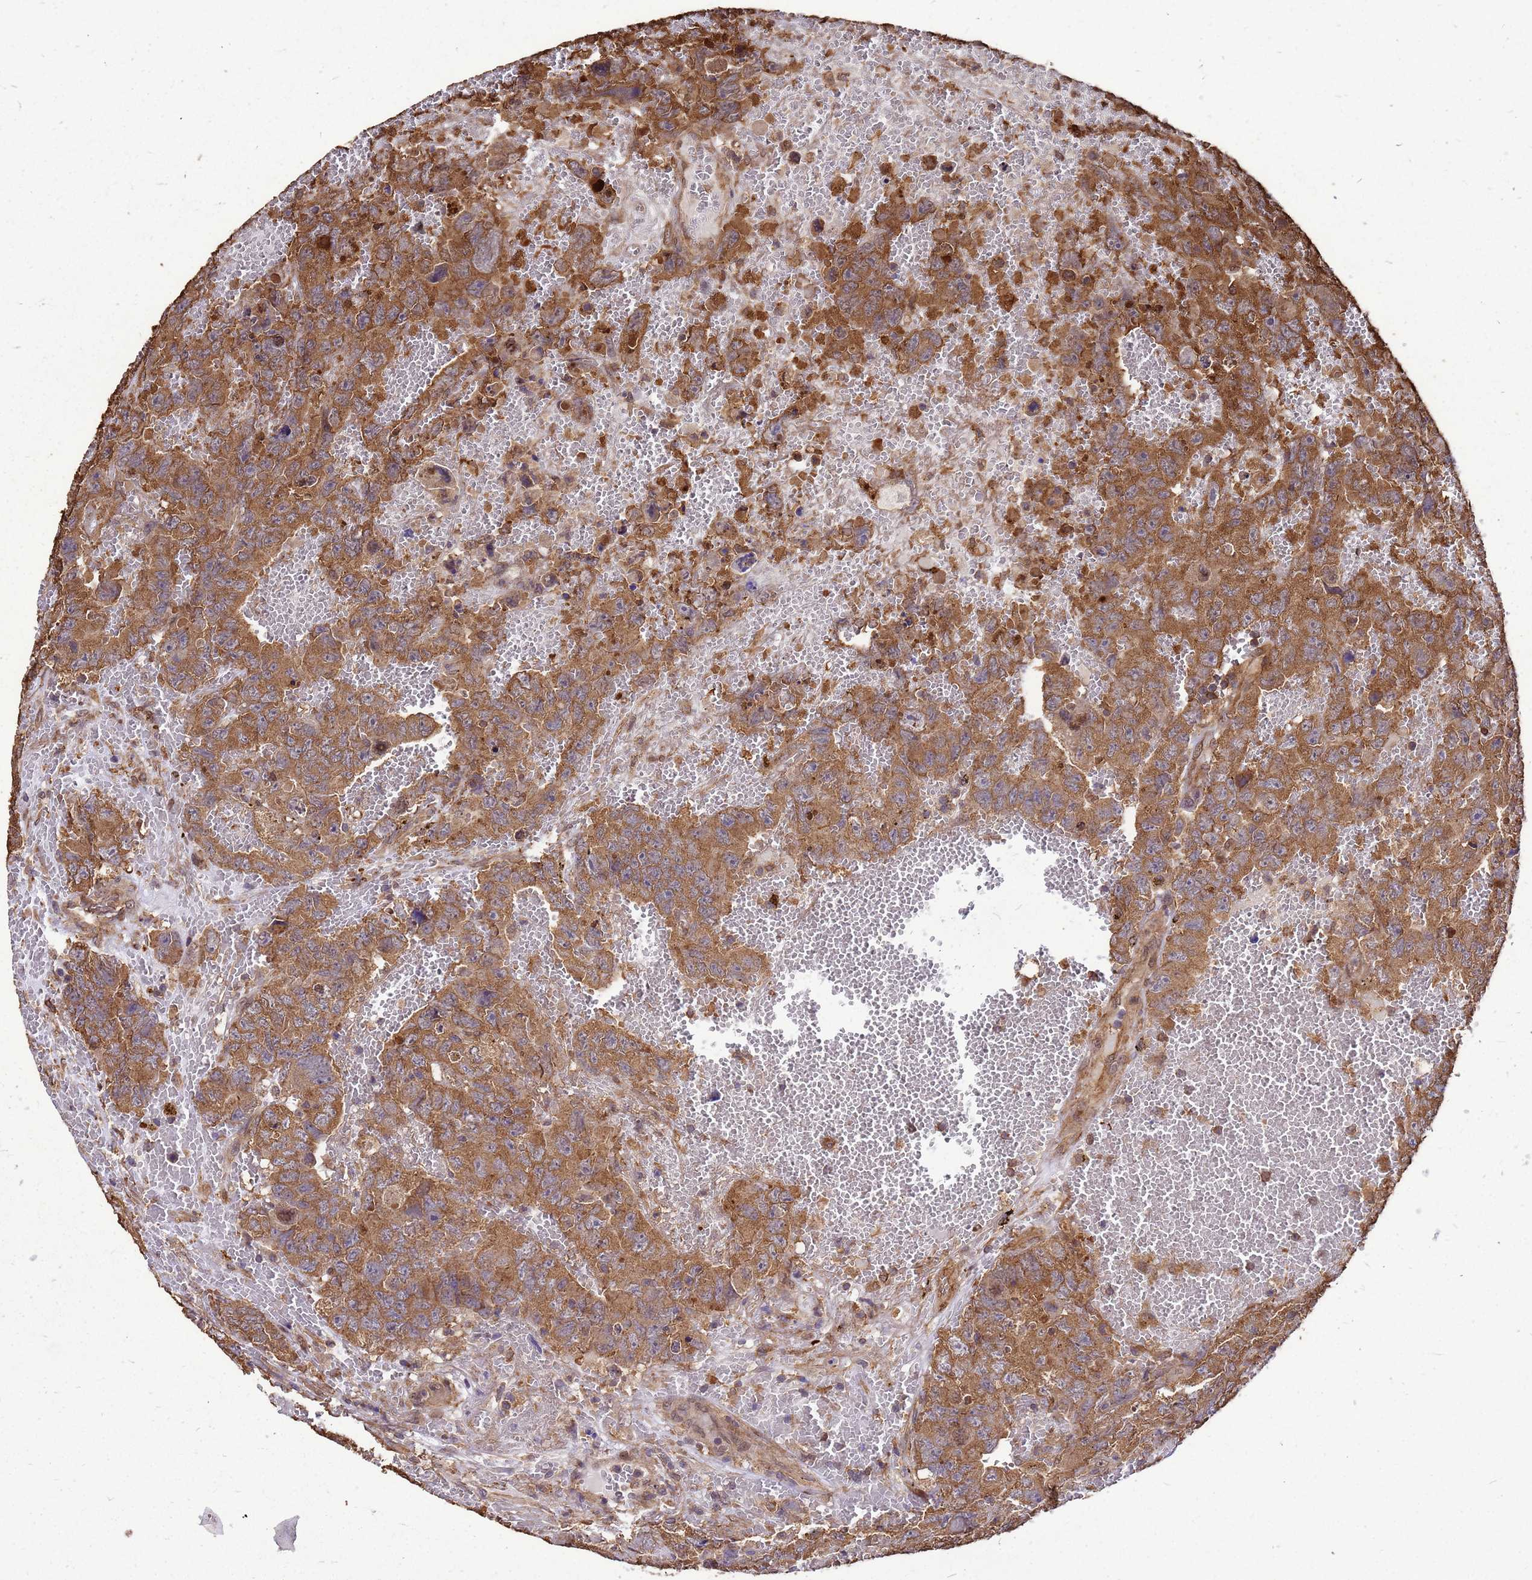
{"staining": {"intensity": "moderate", "quantity": ">75%", "location": "cytoplasmic/membranous"}, "tissue": "testis cancer", "cell_type": "Tumor cells", "image_type": "cancer", "snomed": [{"axis": "morphology", "description": "Carcinoma, Embryonal, NOS"}, {"axis": "topography", "description": "Testis"}], "caption": "Immunohistochemistry (IHC) image of neoplastic tissue: testis cancer stained using immunohistochemistry (IHC) demonstrates medium levels of moderate protein expression localized specifically in the cytoplasmic/membranous of tumor cells, appearing as a cytoplasmic/membranous brown color.", "gene": "ZNF618", "patient": {"sex": "male", "age": 45}}